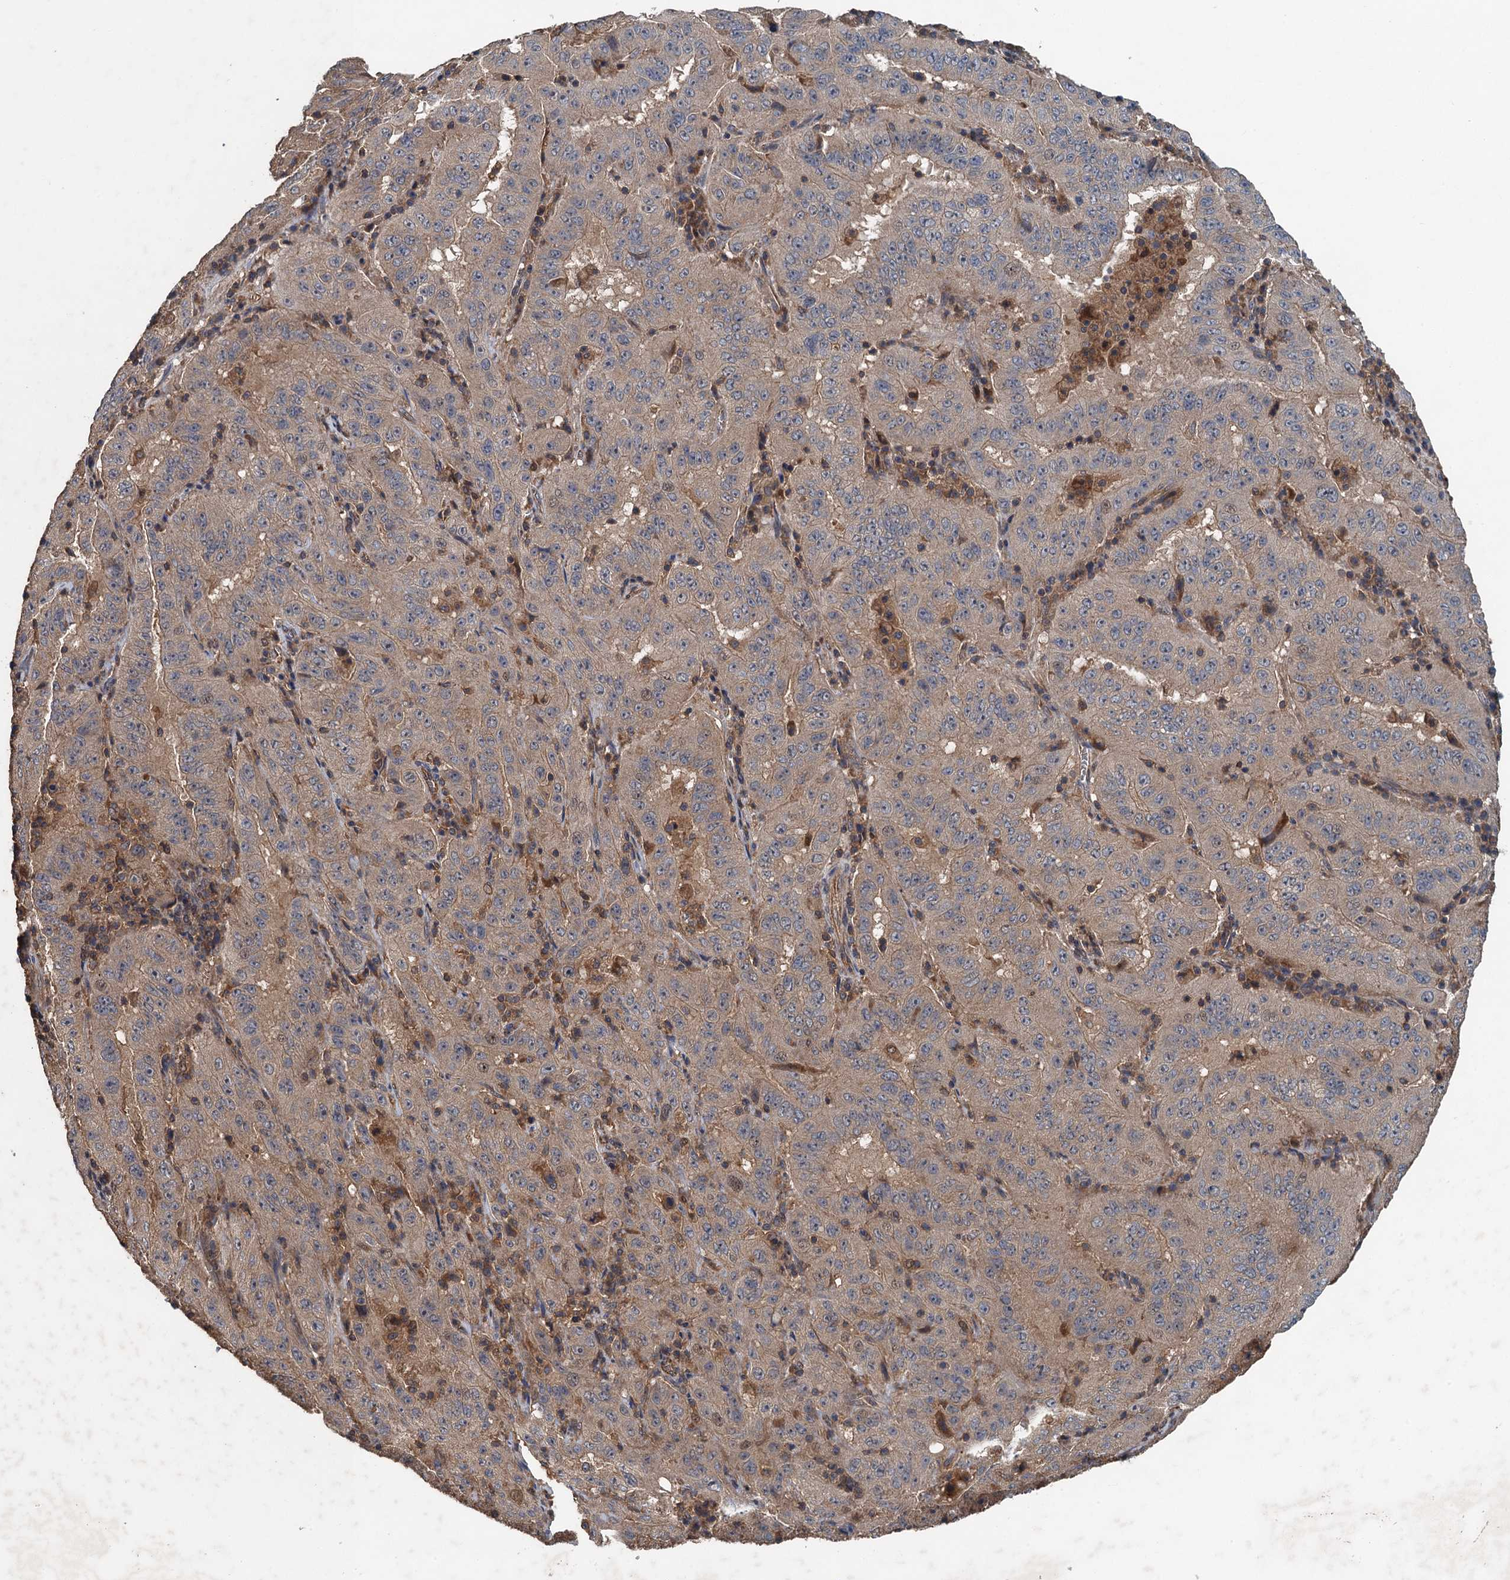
{"staining": {"intensity": "moderate", "quantity": ">75%", "location": "cytoplasmic/membranous"}, "tissue": "pancreatic cancer", "cell_type": "Tumor cells", "image_type": "cancer", "snomed": [{"axis": "morphology", "description": "Adenocarcinoma, NOS"}, {"axis": "topography", "description": "Pancreas"}], "caption": "IHC of human pancreatic cancer shows medium levels of moderate cytoplasmic/membranous positivity in about >75% of tumor cells.", "gene": "BORCS5", "patient": {"sex": "male", "age": 63}}